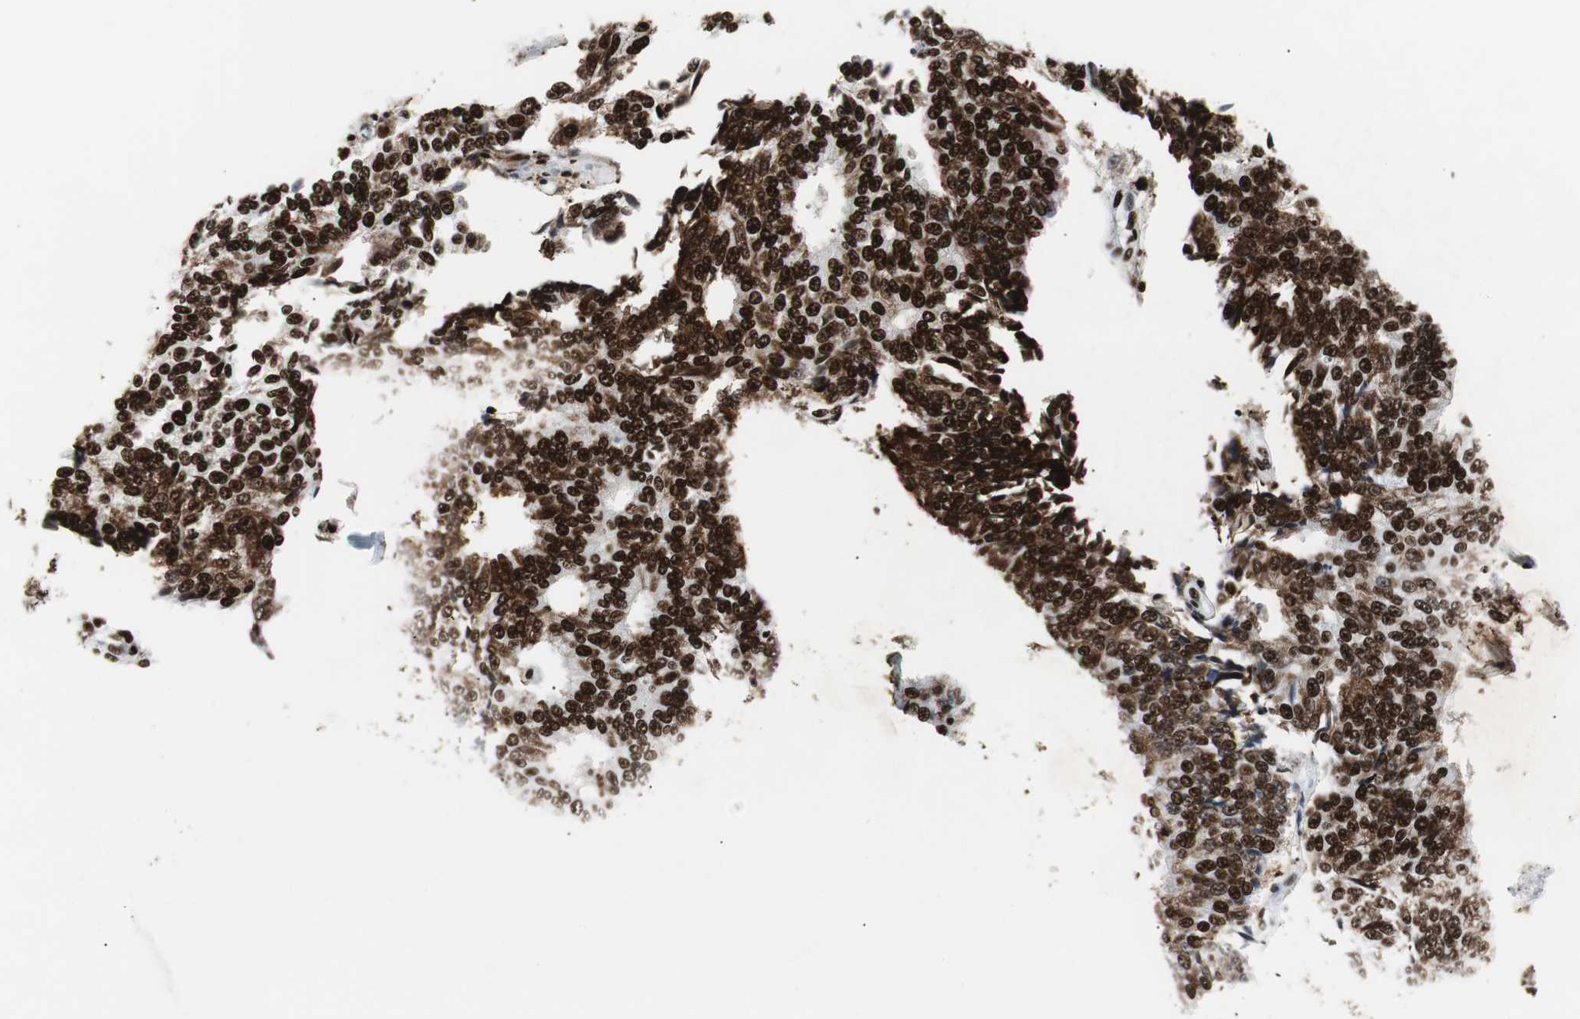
{"staining": {"intensity": "moderate", "quantity": ">75%", "location": "cytoplasmic/membranous,nuclear"}, "tissue": "prostate cancer", "cell_type": "Tumor cells", "image_type": "cancer", "snomed": [{"axis": "morphology", "description": "Adenocarcinoma, High grade"}, {"axis": "topography", "description": "Prostate"}], "caption": "Immunohistochemical staining of human high-grade adenocarcinoma (prostate) displays moderate cytoplasmic/membranous and nuclear protein positivity in about >75% of tumor cells.", "gene": "NCL", "patient": {"sex": "male", "age": 55}}